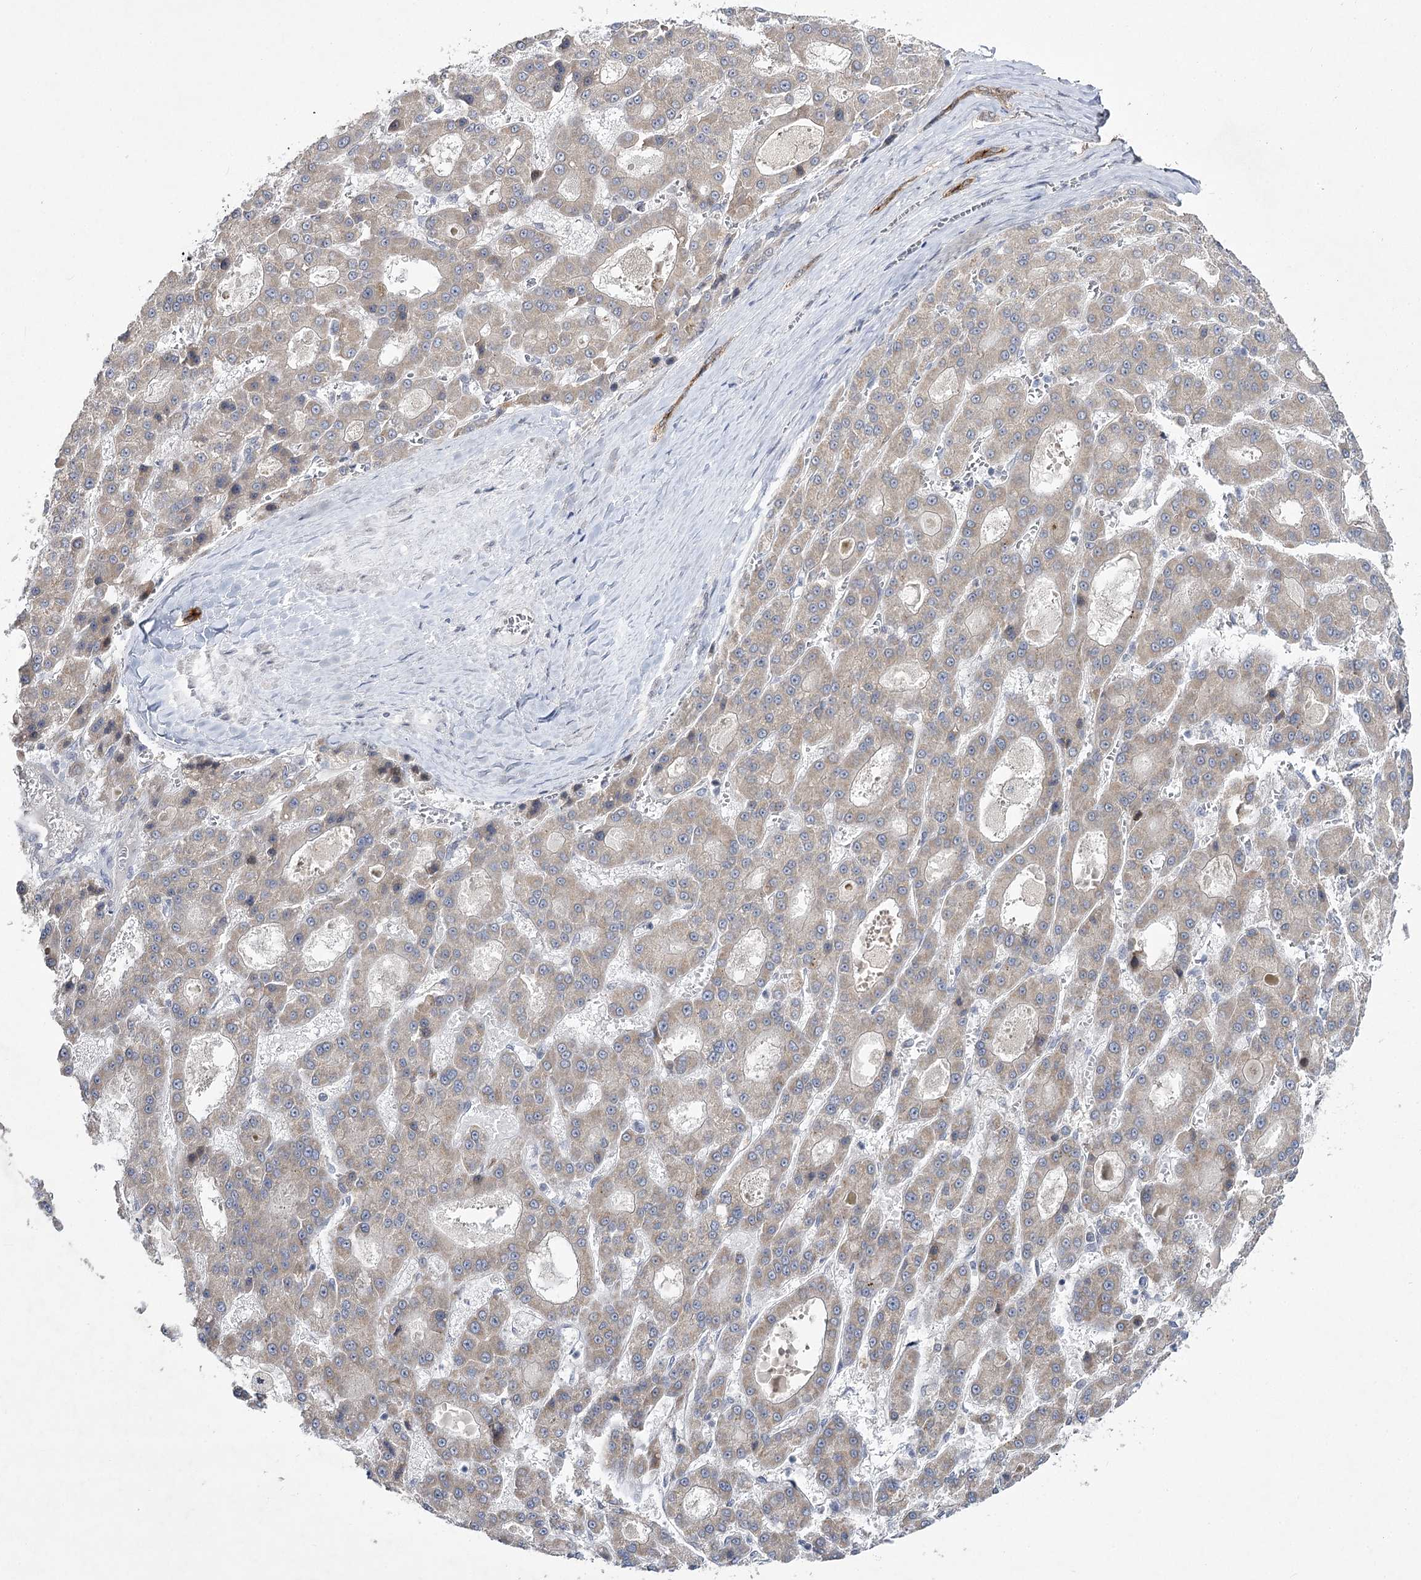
{"staining": {"intensity": "weak", "quantity": "25%-75%", "location": "cytoplasmic/membranous"}, "tissue": "liver cancer", "cell_type": "Tumor cells", "image_type": "cancer", "snomed": [{"axis": "morphology", "description": "Carcinoma, Hepatocellular, NOS"}, {"axis": "topography", "description": "Liver"}], "caption": "Immunohistochemistry image of neoplastic tissue: liver hepatocellular carcinoma stained using immunohistochemistry shows low levels of weak protein expression localized specifically in the cytoplasmic/membranous of tumor cells, appearing as a cytoplasmic/membranous brown color.", "gene": "PHYHIPL", "patient": {"sex": "male", "age": 70}}